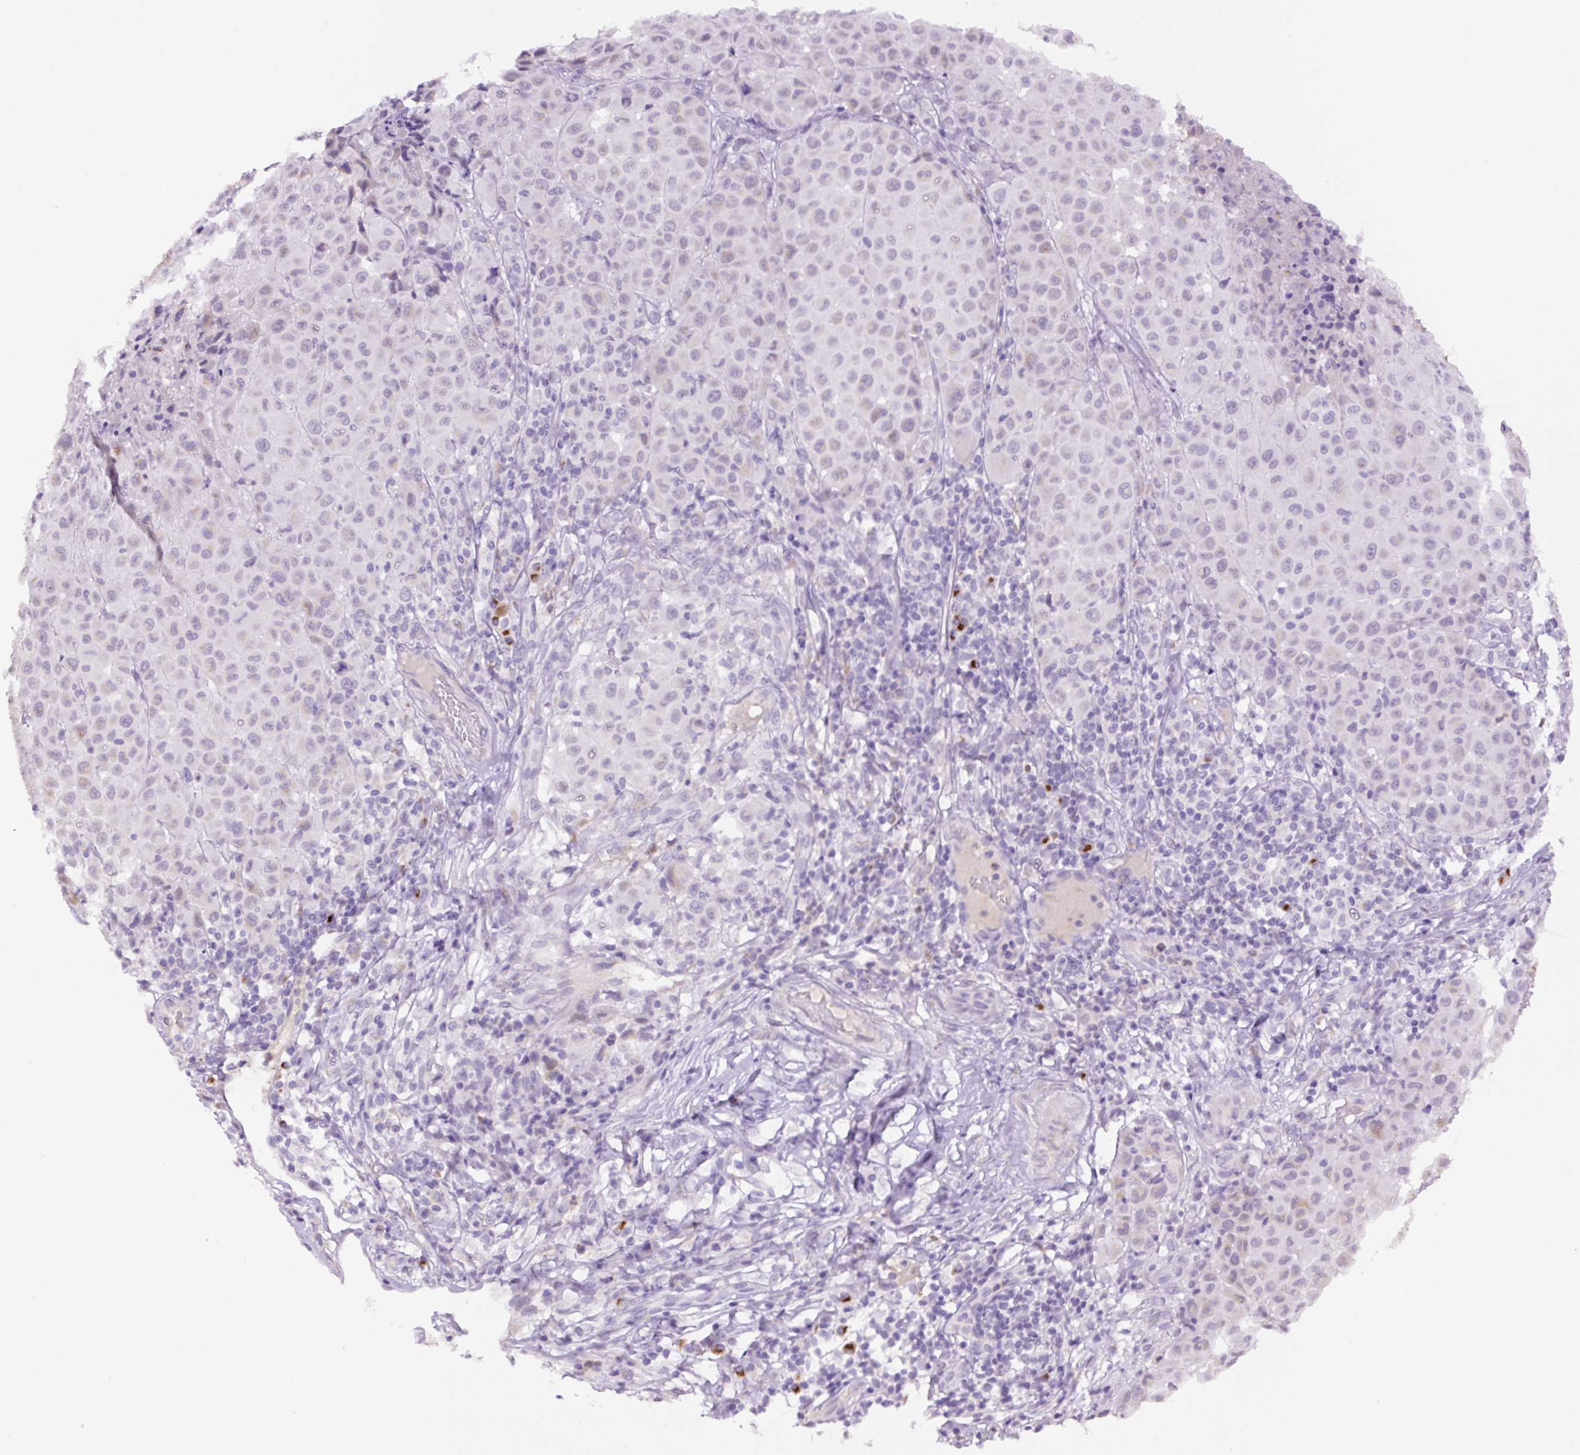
{"staining": {"intensity": "negative", "quantity": "none", "location": "none"}, "tissue": "melanoma", "cell_type": "Tumor cells", "image_type": "cancer", "snomed": [{"axis": "morphology", "description": "Malignant melanoma, NOS"}, {"axis": "topography", "description": "Skin"}], "caption": "Melanoma stained for a protein using immunohistochemistry displays no expression tumor cells.", "gene": "MFSD3", "patient": {"sex": "male", "age": 73}}